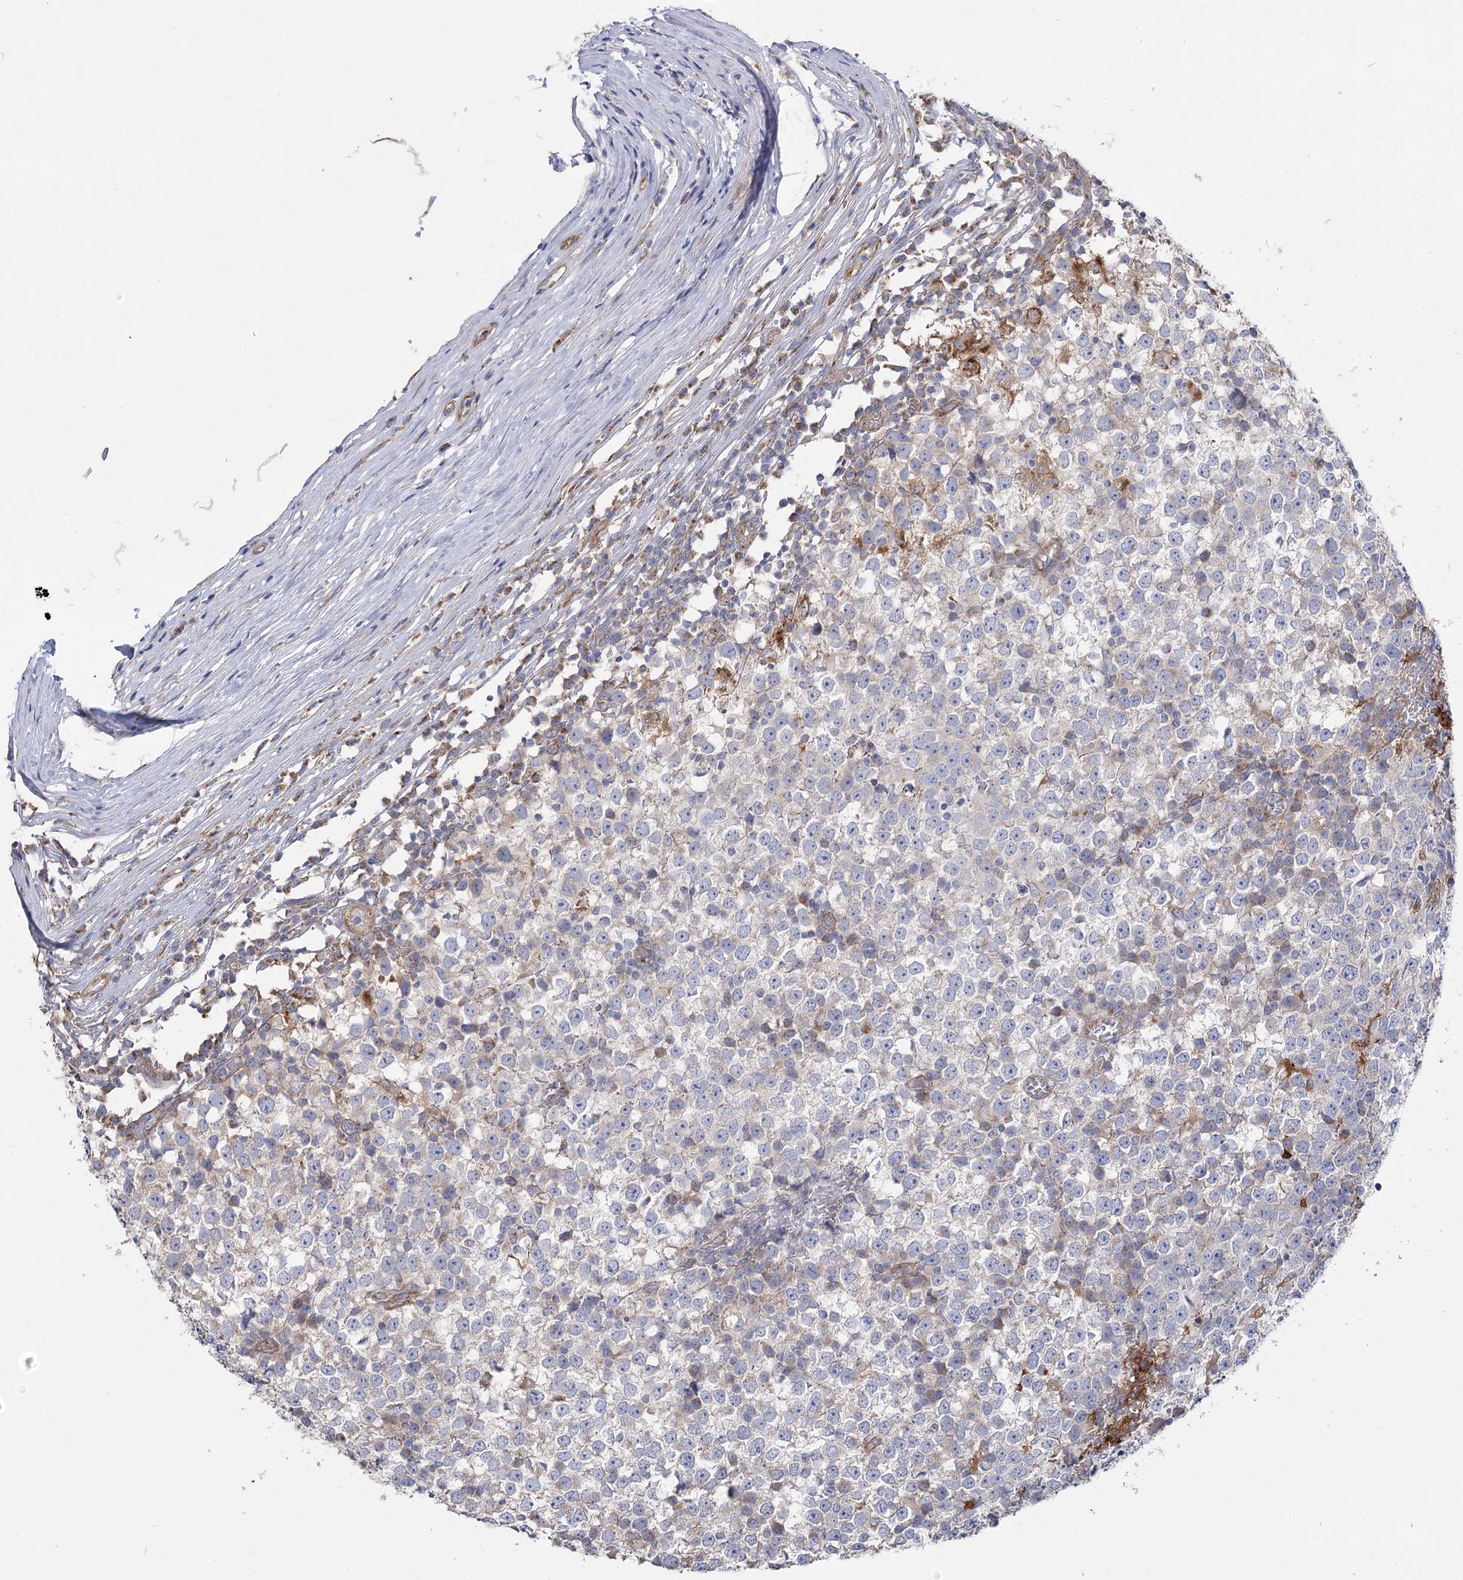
{"staining": {"intensity": "negative", "quantity": "none", "location": "none"}, "tissue": "testis cancer", "cell_type": "Tumor cells", "image_type": "cancer", "snomed": [{"axis": "morphology", "description": "Seminoma, NOS"}, {"axis": "topography", "description": "Testis"}], "caption": "Tumor cells show no significant protein expression in testis cancer (seminoma).", "gene": "RMDN2", "patient": {"sex": "male", "age": 65}}